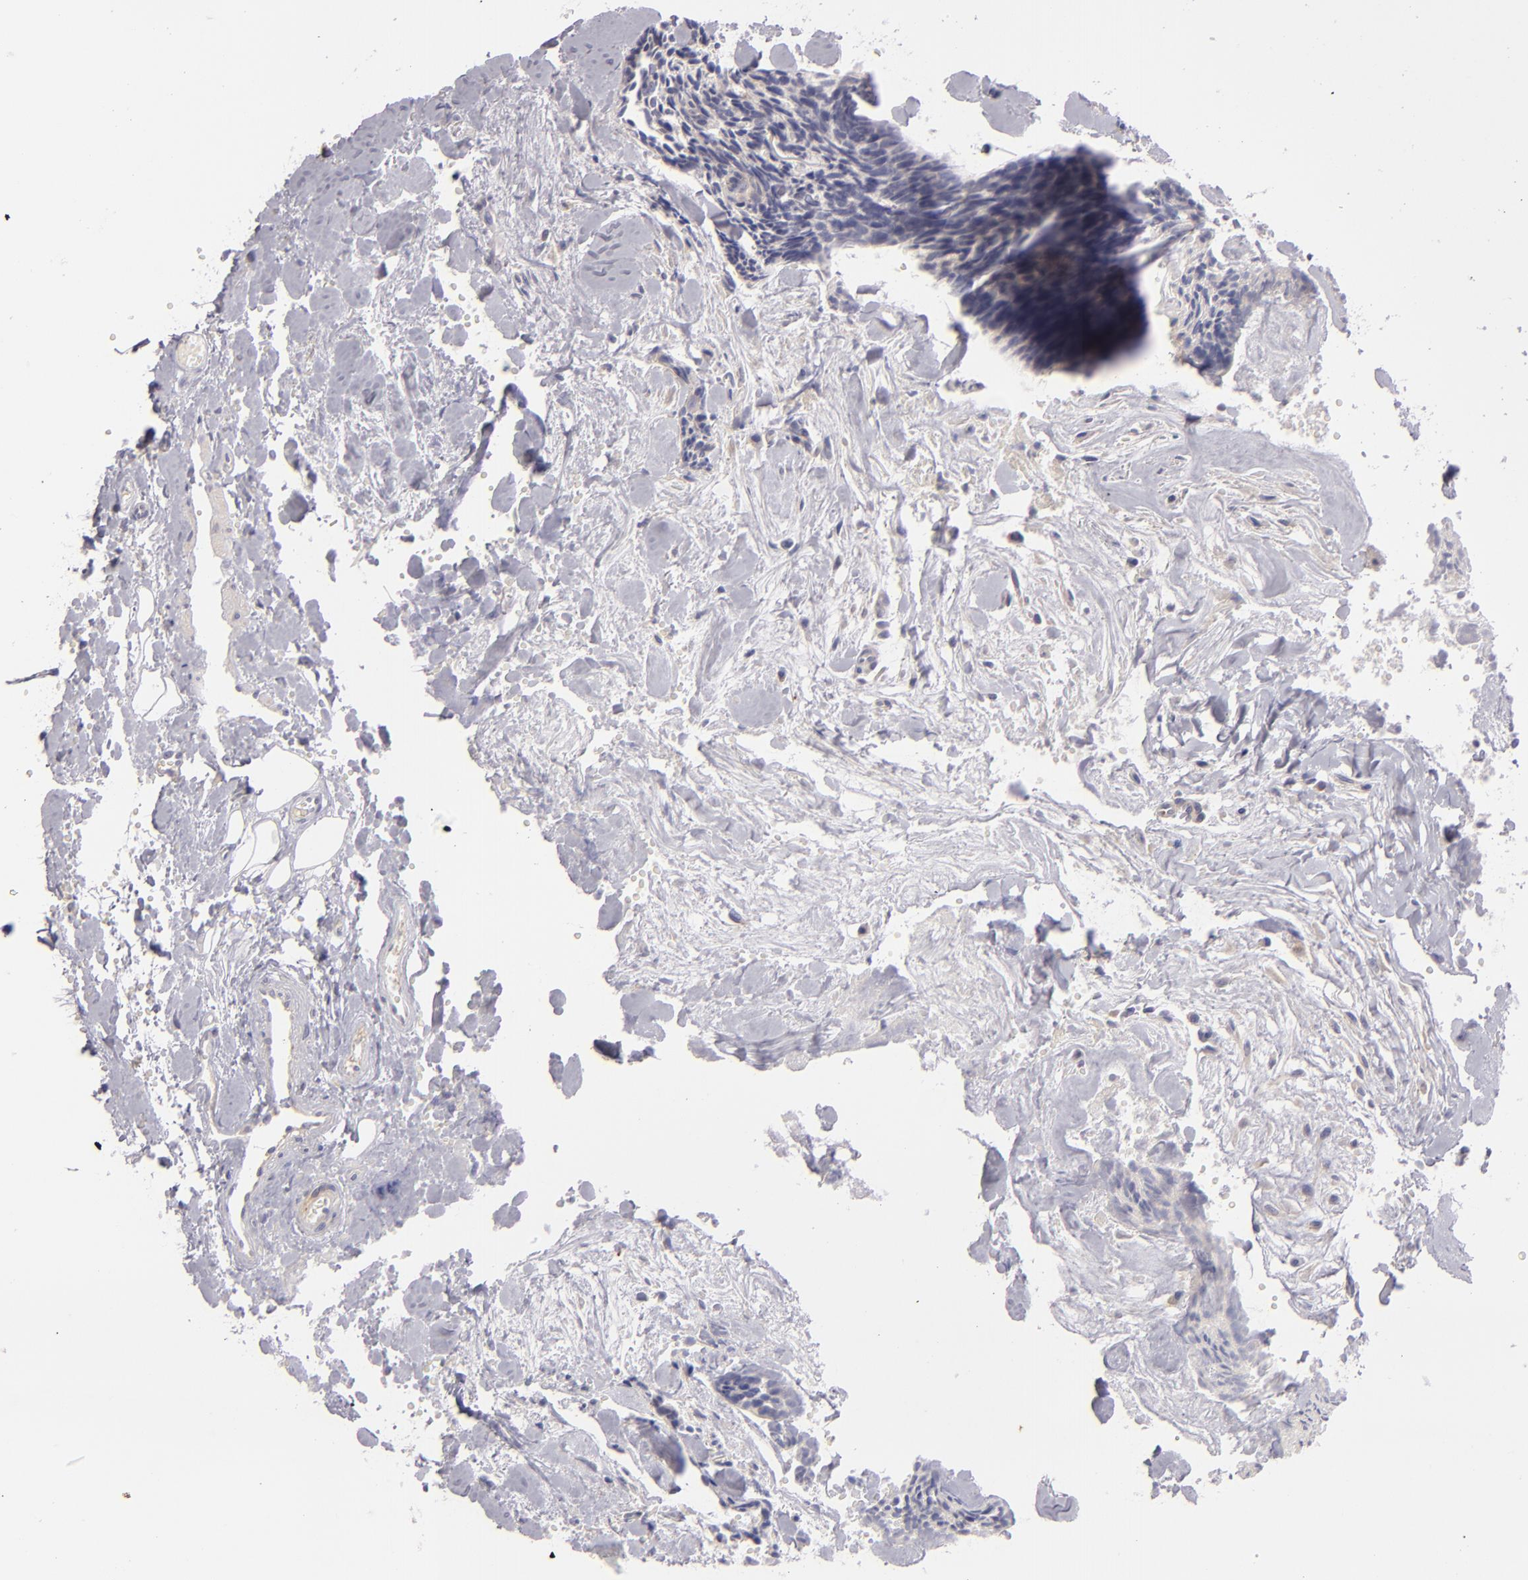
{"staining": {"intensity": "weak", "quantity": "25%-75%", "location": "cytoplasmic/membranous"}, "tissue": "head and neck cancer", "cell_type": "Tumor cells", "image_type": "cancer", "snomed": [{"axis": "morphology", "description": "Squamous cell carcinoma, NOS"}, {"axis": "topography", "description": "Salivary gland"}, {"axis": "topography", "description": "Head-Neck"}], "caption": "Tumor cells reveal low levels of weak cytoplasmic/membranous staining in about 25%-75% of cells in human head and neck squamous cell carcinoma.", "gene": "CD83", "patient": {"sex": "male", "age": 70}}